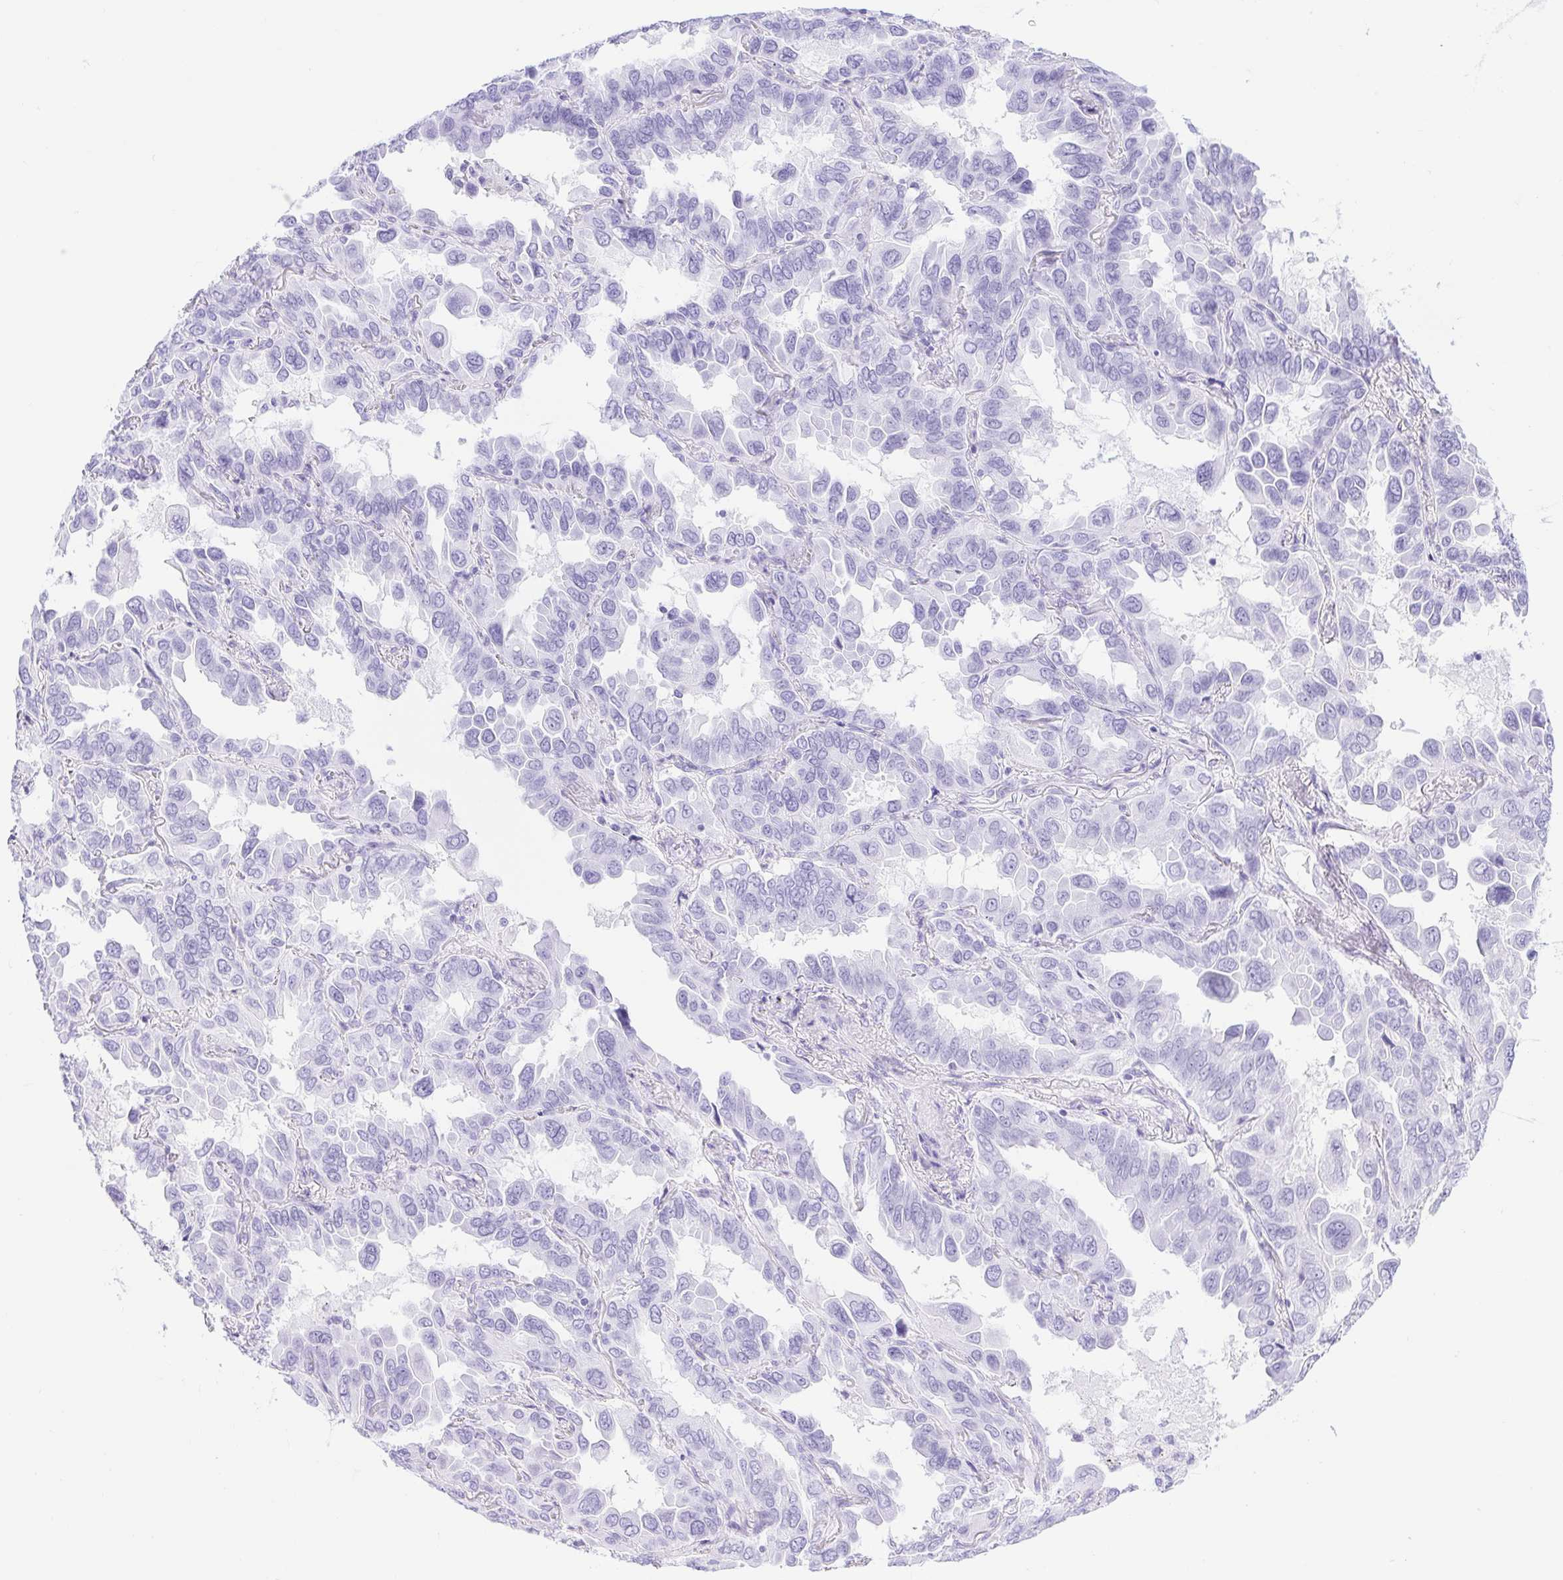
{"staining": {"intensity": "negative", "quantity": "none", "location": "none"}, "tissue": "lung cancer", "cell_type": "Tumor cells", "image_type": "cancer", "snomed": [{"axis": "morphology", "description": "Adenocarcinoma, NOS"}, {"axis": "topography", "description": "Lung"}], "caption": "Tumor cells are negative for brown protein staining in lung cancer (adenocarcinoma). Brightfield microscopy of immunohistochemistry (IHC) stained with DAB (3,3'-diaminobenzidine) (brown) and hematoxylin (blue), captured at high magnification.", "gene": "DDX17", "patient": {"sex": "male", "age": 64}}